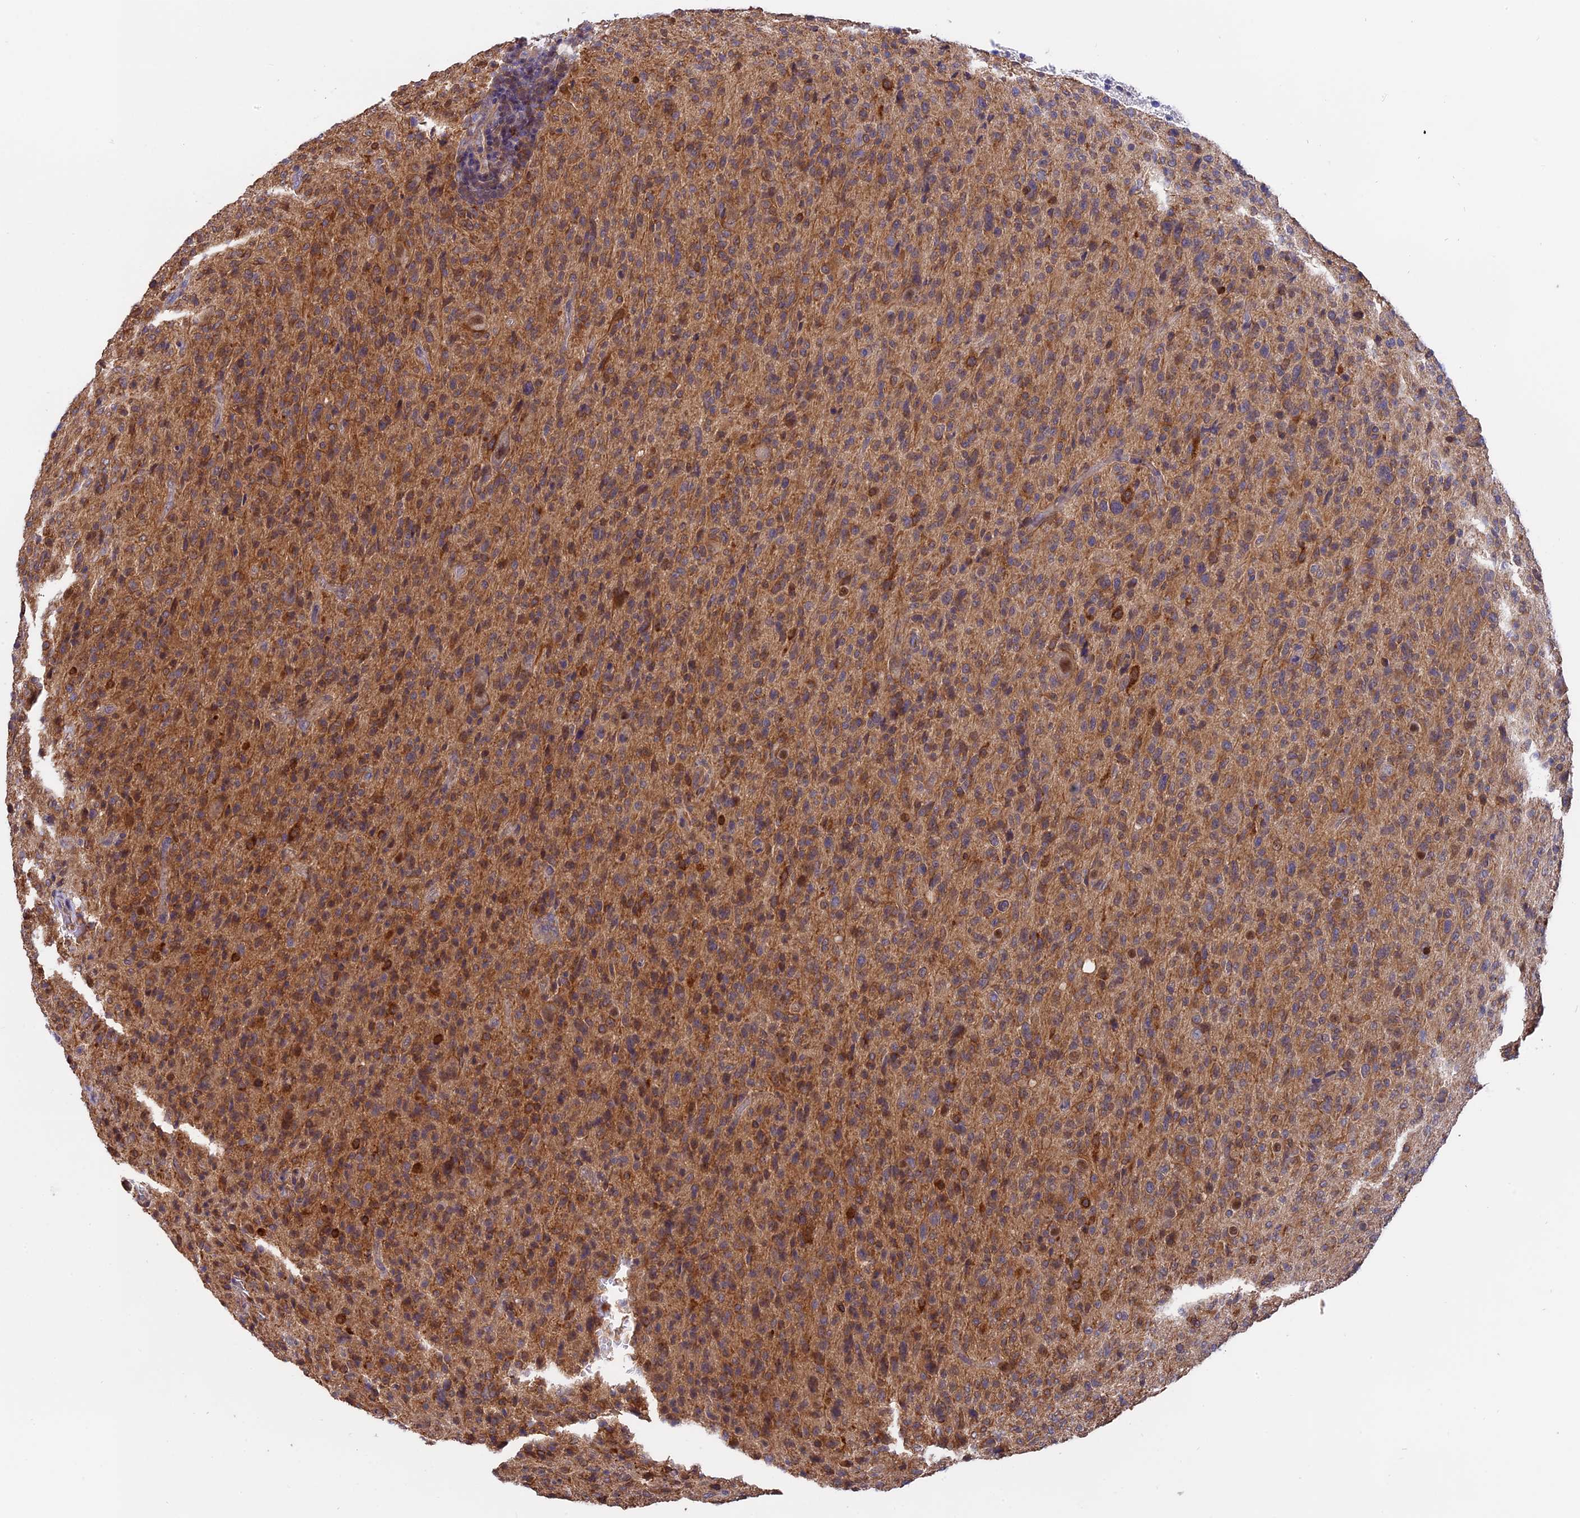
{"staining": {"intensity": "moderate", "quantity": "<25%", "location": "cytoplasmic/membranous"}, "tissue": "glioma", "cell_type": "Tumor cells", "image_type": "cancer", "snomed": [{"axis": "morphology", "description": "Glioma, malignant, High grade"}, {"axis": "topography", "description": "Brain"}], "caption": "This photomicrograph shows immunohistochemistry staining of glioma, with low moderate cytoplasmic/membranous staining in about <25% of tumor cells.", "gene": "FAM118B", "patient": {"sex": "female", "age": 57}}